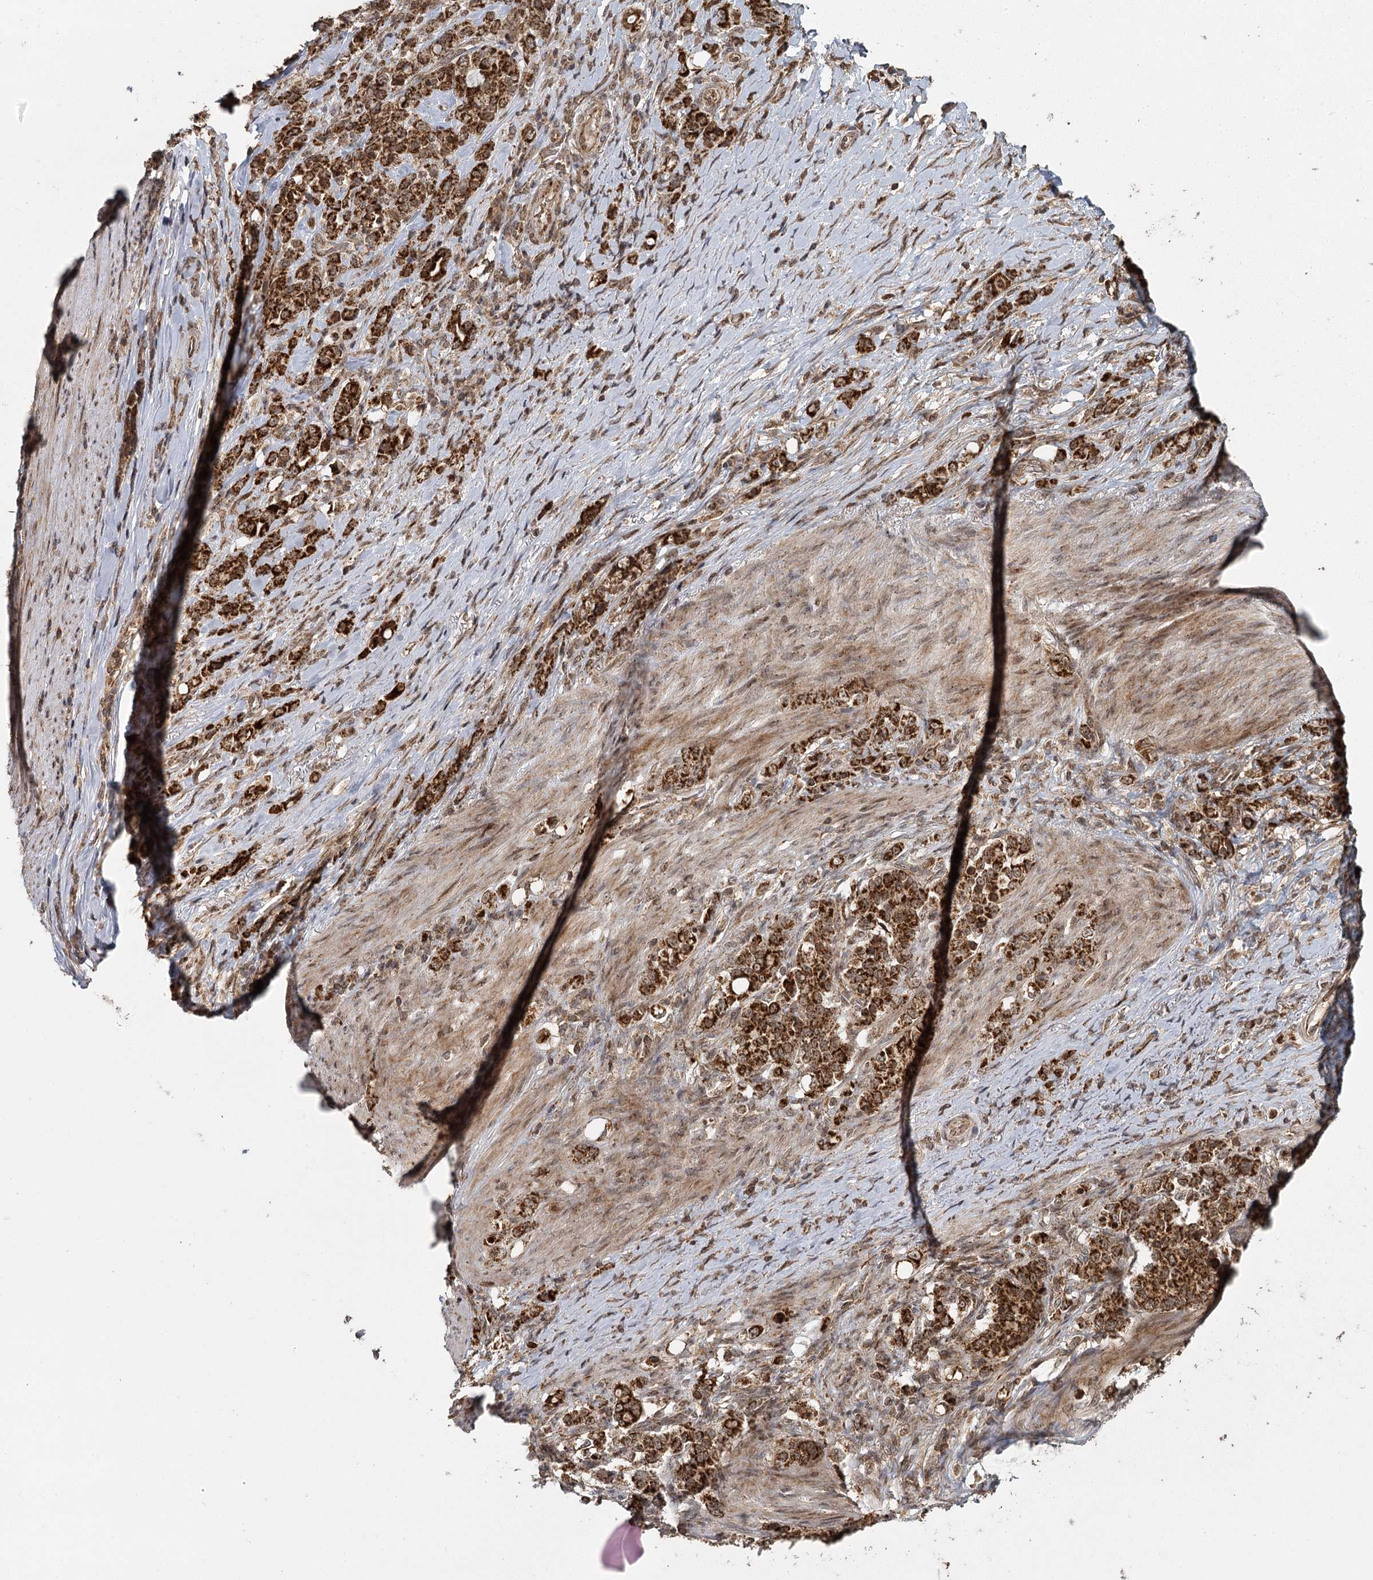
{"staining": {"intensity": "strong", "quantity": ">75%", "location": "cytoplasmic/membranous"}, "tissue": "stomach cancer", "cell_type": "Tumor cells", "image_type": "cancer", "snomed": [{"axis": "morphology", "description": "Adenocarcinoma, NOS"}, {"axis": "topography", "description": "Stomach"}], "caption": "Immunohistochemical staining of stomach adenocarcinoma shows high levels of strong cytoplasmic/membranous positivity in about >75% of tumor cells.", "gene": "MICU1", "patient": {"sex": "female", "age": 79}}